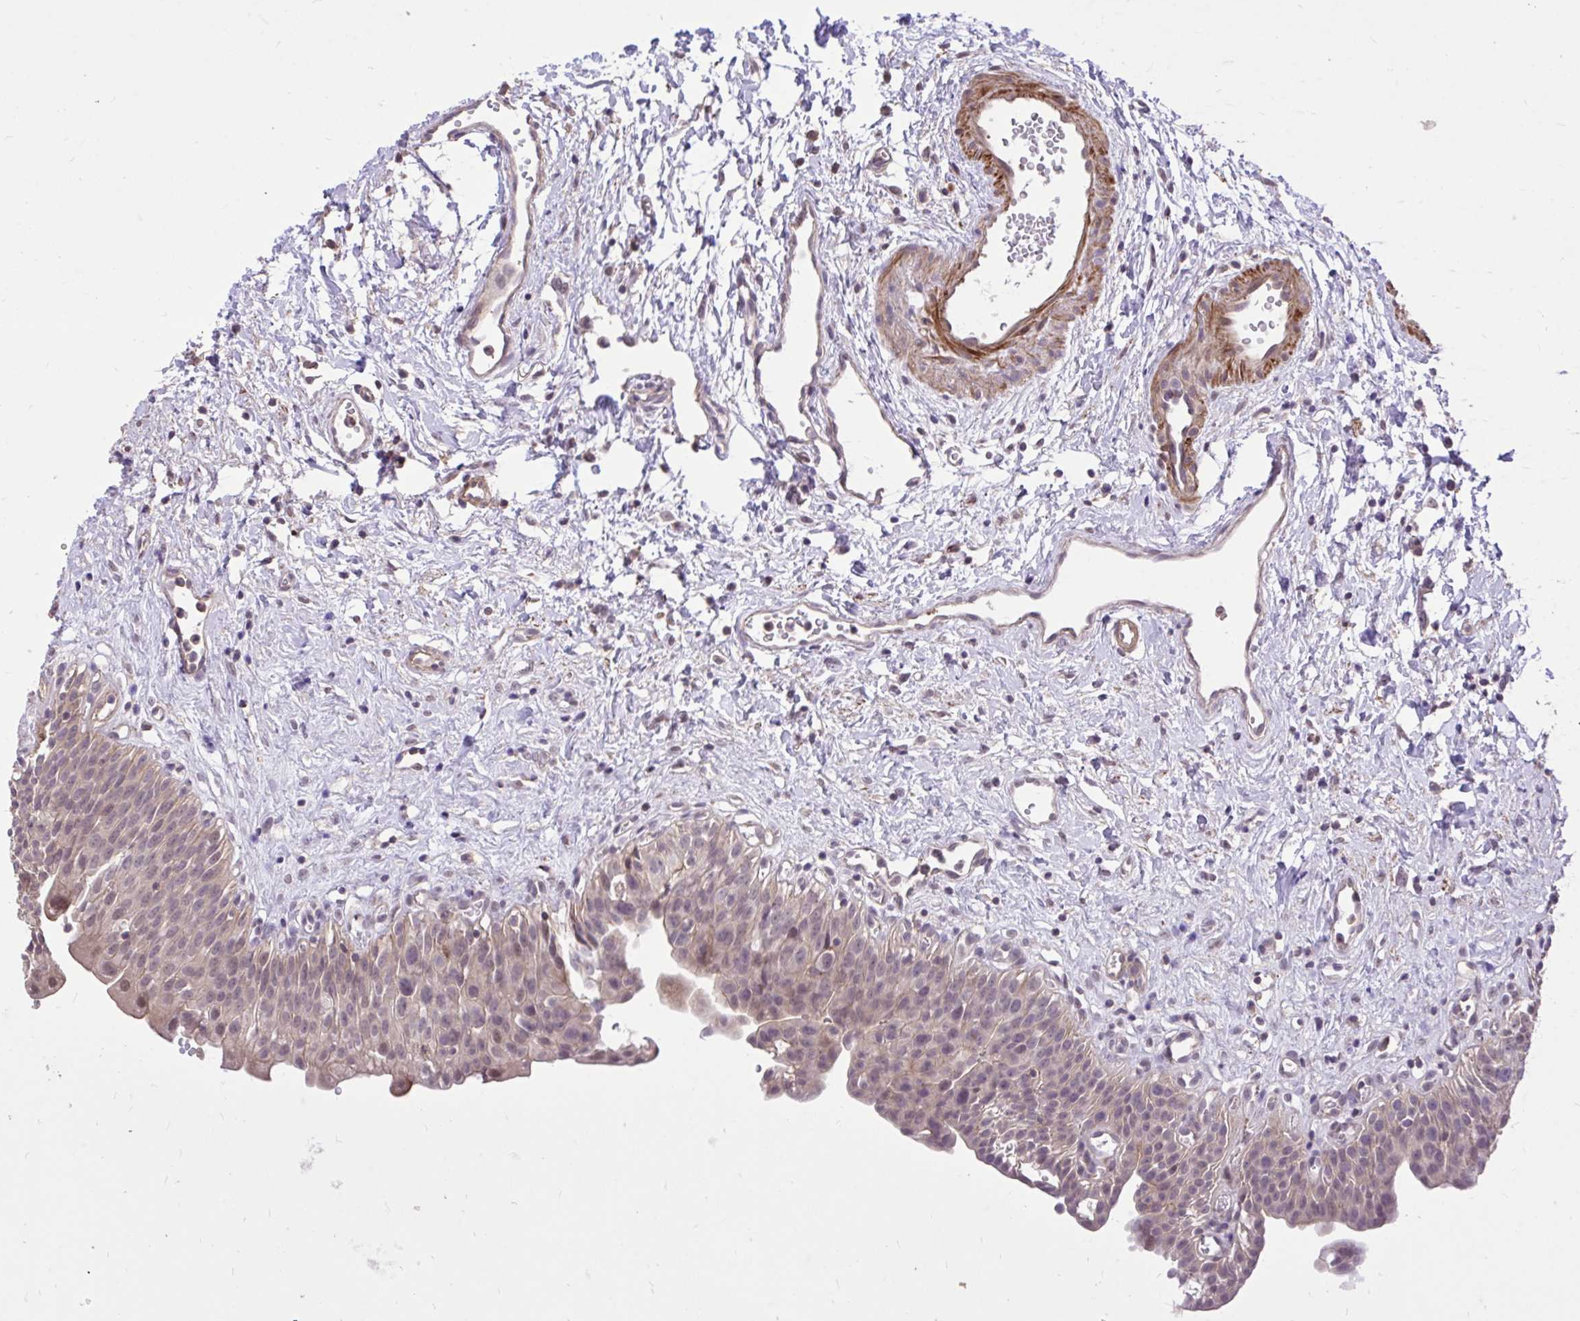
{"staining": {"intensity": "weak", "quantity": "25%-75%", "location": "cytoplasmic/membranous,nuclear"}, "tissue": "urinary bladder", "cell_type": "Urothelial cells", "image_type": "normal", "snomed": [{"axis": "morphology", "description": "Normal tissue, NOS"}, {"axis": "topography", "description": "Urinary bladder"}], "caption": "Immunohistochemical staining of normal human urinary bladder reveals 25%-75% levels of weak cytoplasmic/membranous,nuclear protein positivity in approximately 25%-75% of urothelial cells.", "gene": "IGFL2", "patient": {"sex": "male", "age": 51}}